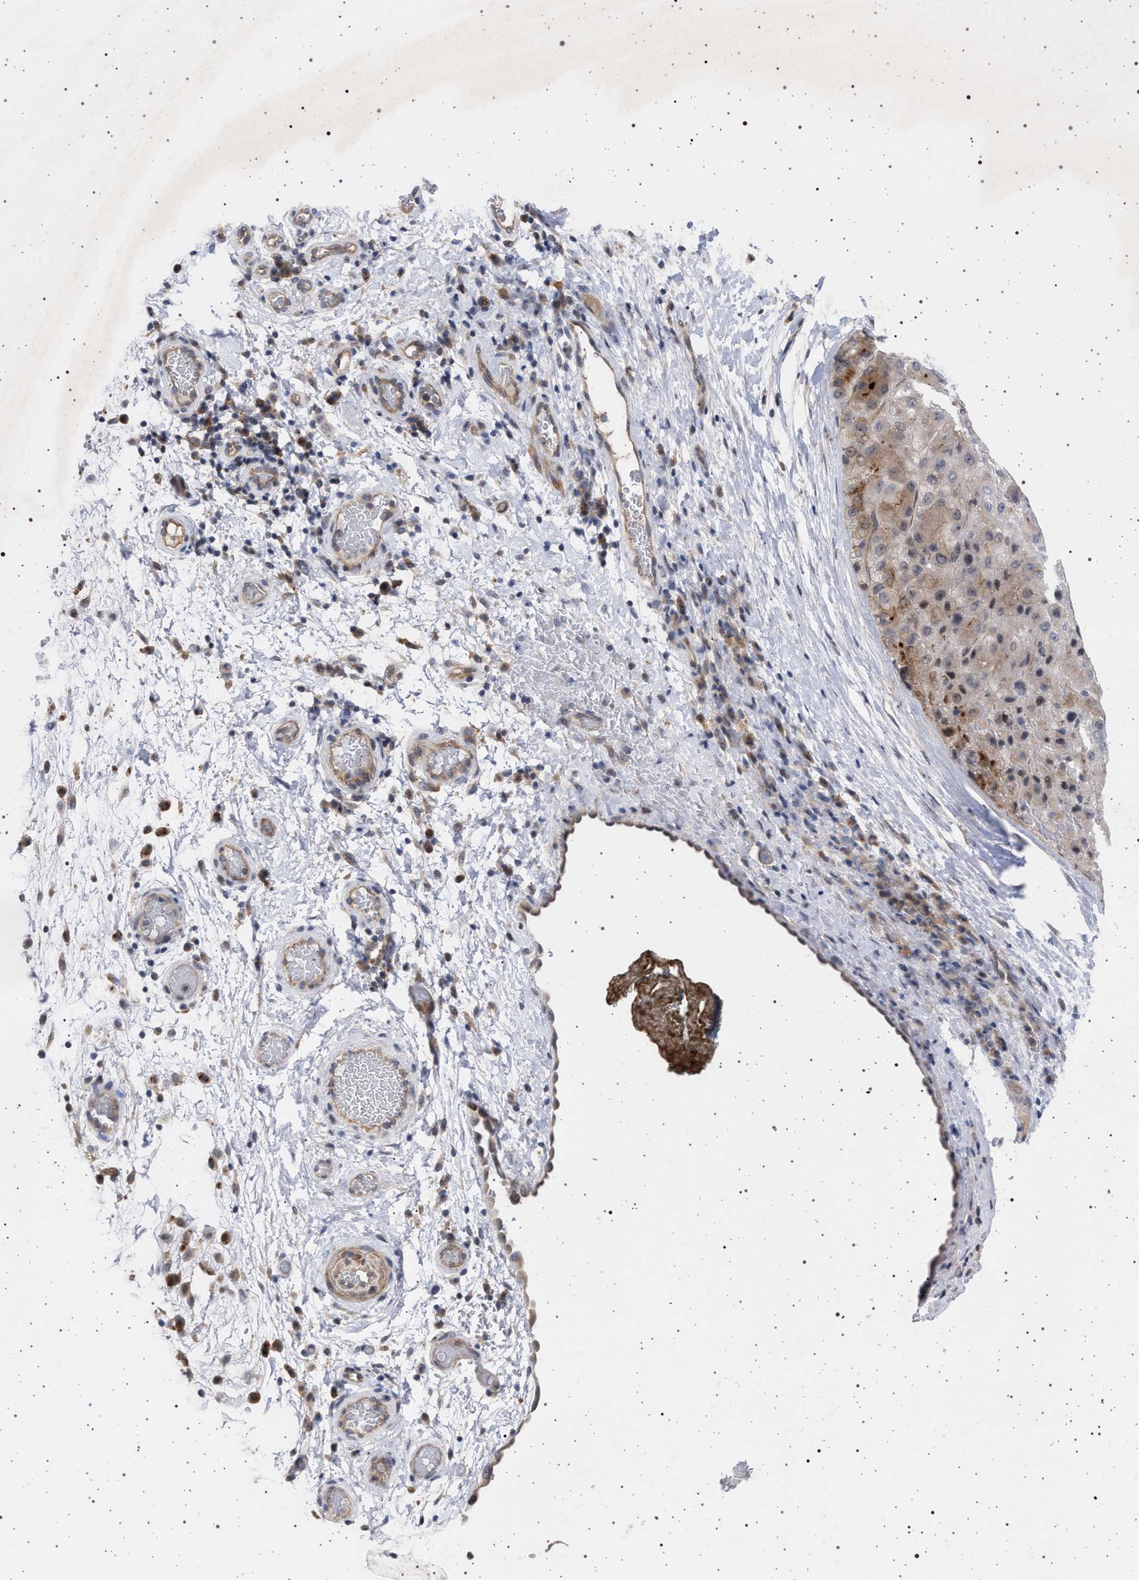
{"staining": {"intensity": "moderate", "quantity": "25%-75%", "location": "cytoplasmic/membranous"}, "tissue": "liver cancer", "cell_type": "Tumor cells", "image_type": "cancer", "snomed": [{"axis": "morphology", "description": "Carcinoma, Hepatocellular, NOS"}, {"axis": "topography", "description": "Liver"}], "caption": "Liver cancer (hepatocellular carcinoma) stained with a brown dye exhibits moderate cytoplasmic/membranous positive staining in about 25%-75% of tumor cells.", "gene": "RBM48", "patient": {"sex": "male", "age": 80}}